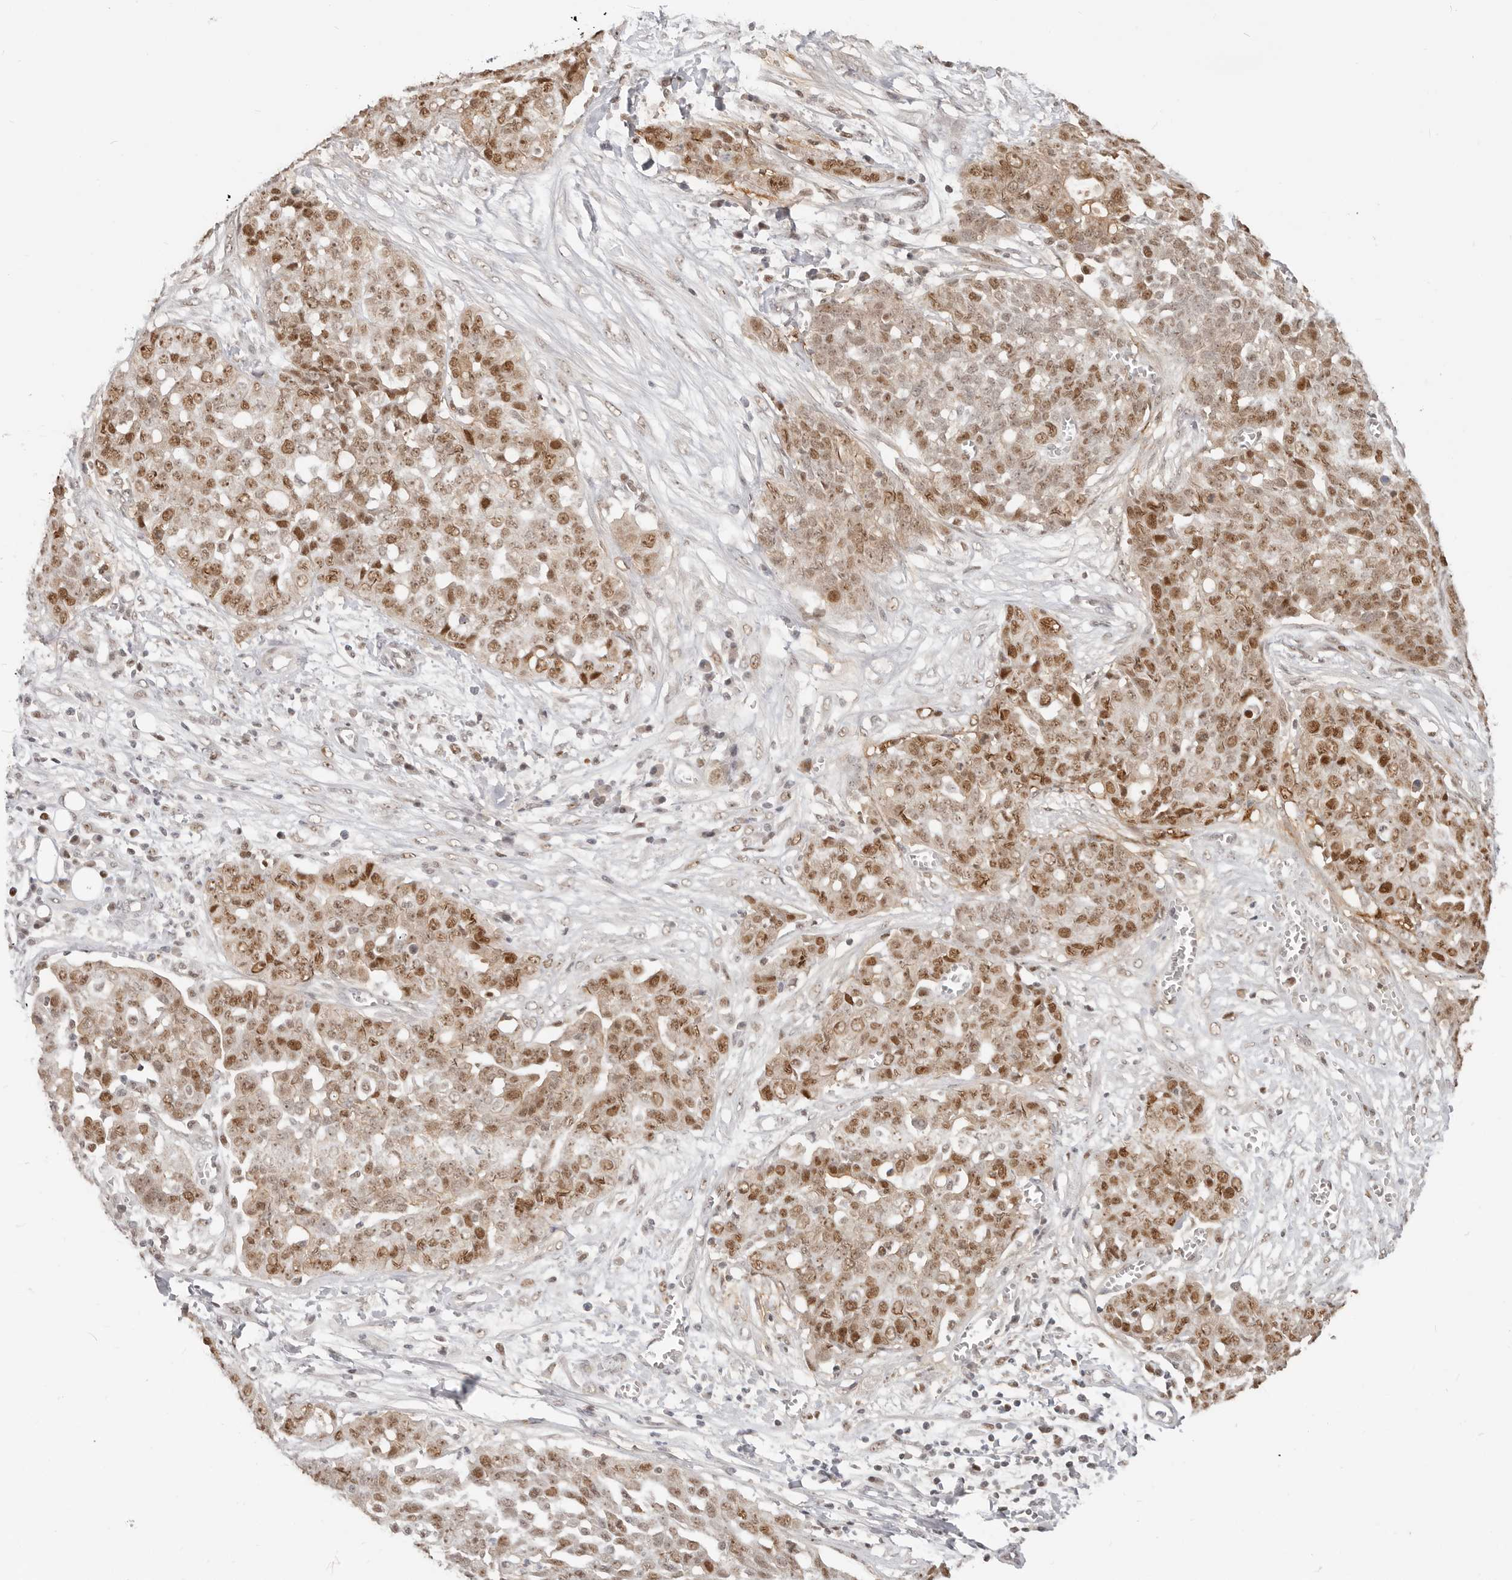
{"staining": {"intensity": "moderate", "quantity": ">75%", "location": "nuclear"}, "tissue": "ovarian cancer", "cell_type": "Tumor cells", "image_type": "cancer", "snomed": [{"axis": "morphology", "description": "Cystadenocarcinoma, serous, NOS"}, {"axis": "topography", "description": "Soft tissue"}, {"axis": "topography", "description": "Ovary"}], "caption": "Ovarian serous cystadenocarcinoma tissue exhibits moderate nuclear expression in approximately >75% of tumor cells, visualized by immunohistochemistry.", "gene": "RFC2", "patient": {"sex": "female", "age": 57}}